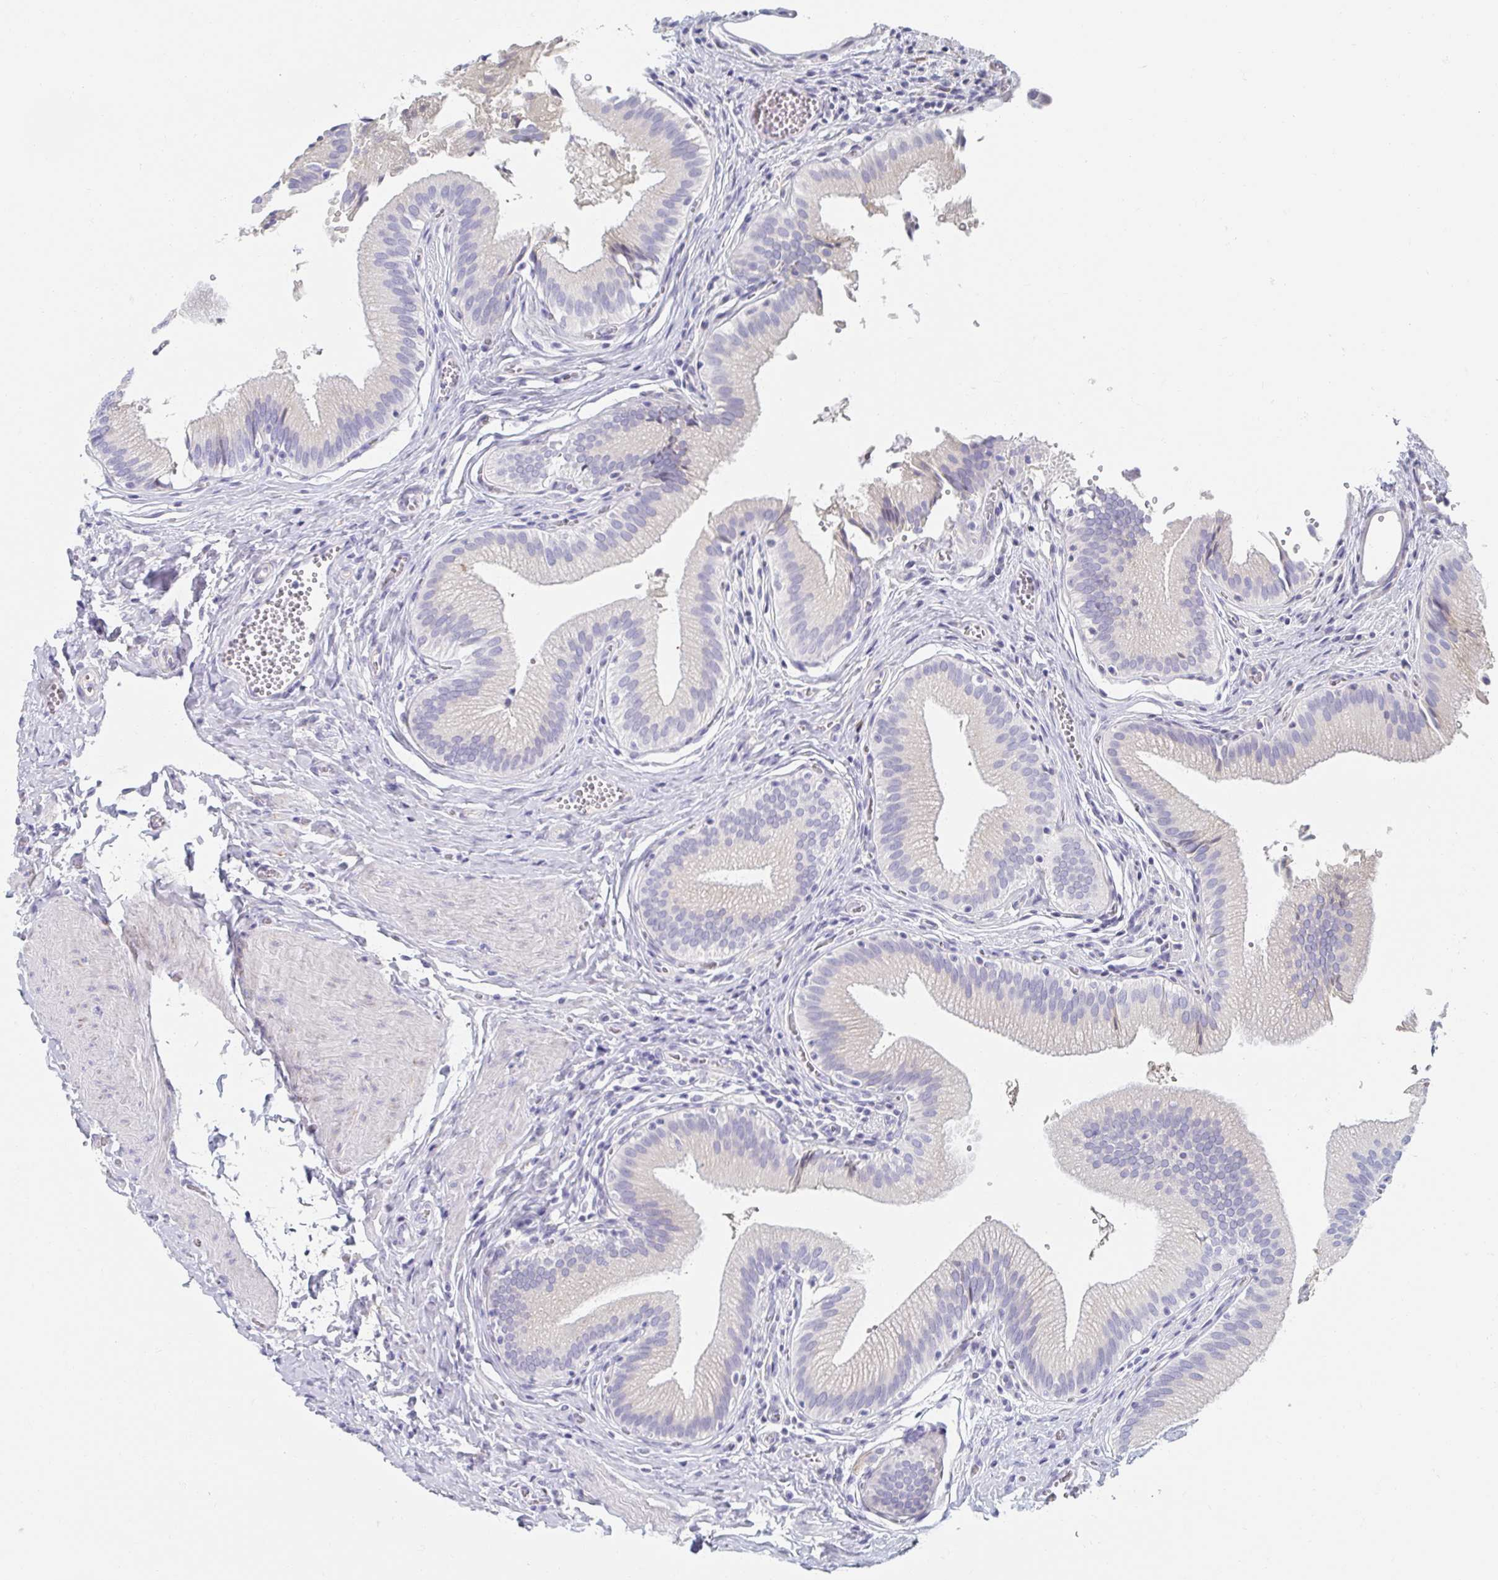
{"staining": {"intensity": "negative", "quantity": "none", "location": "none"}, "tissue": "gallbladder", "cell_type": "Glandular cells", "image_type": "normal", "snomed": [{"axis": "morphology", "description": "Normal tissue, NOS"}, {"axis": "topography", "description": "Gallbladder"}, {"axis": "topography", "description": "Peripheral nerve tissue"}], "caption": "This is a photomicrograph of IHC staining of normal gallbladder, which shows no positivity in glandular cells. (Immunohistochemistry (ihc), brightfield microscopy, high magnification).", "gene": "MYLK2", "patient": {"sex": "male", "age": 17}}